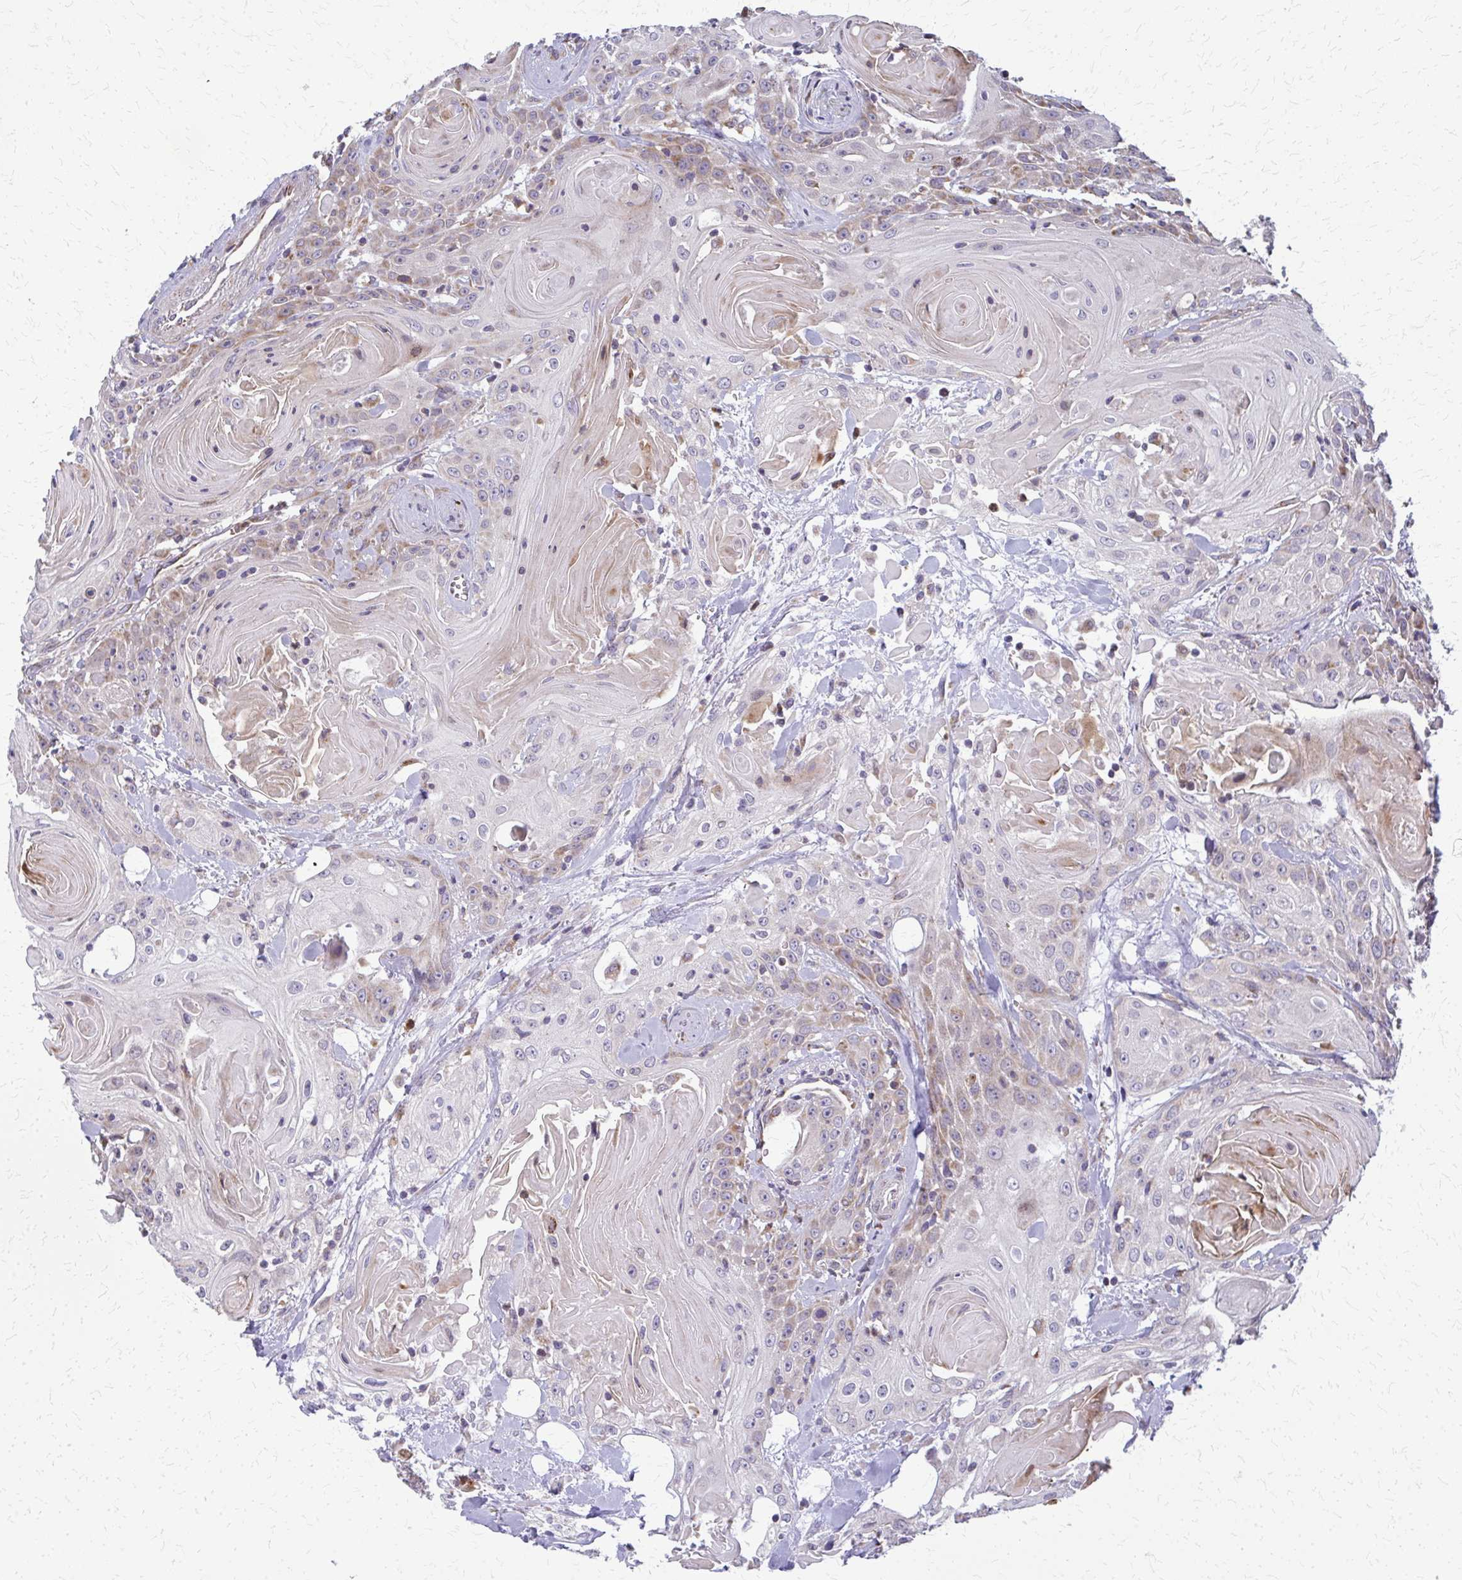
{"staining": {"intensity": "moderate", "quantity": "25%-75%", "location": "cytoplasmic/membranous"}, "tissue": "head and neck cancer", "cell_type": "Tumor cells", "image_type": "cancer", "snomed": [{"axis": "morphology", "description": "Squamous cell carcinoma, NOS"}, {"axis": "topography", "description": "Head-Neck"}], "caption": "Approximately 25%-75% of tumor cells in human head and neck squamous cell carcinoma demonstrate moderate cytoplasmic/membranous protein staining as visualized by brown immunohistochemical staining.", "gene": "MCCC1", "patient": {"sex": "female", "age": 84}}